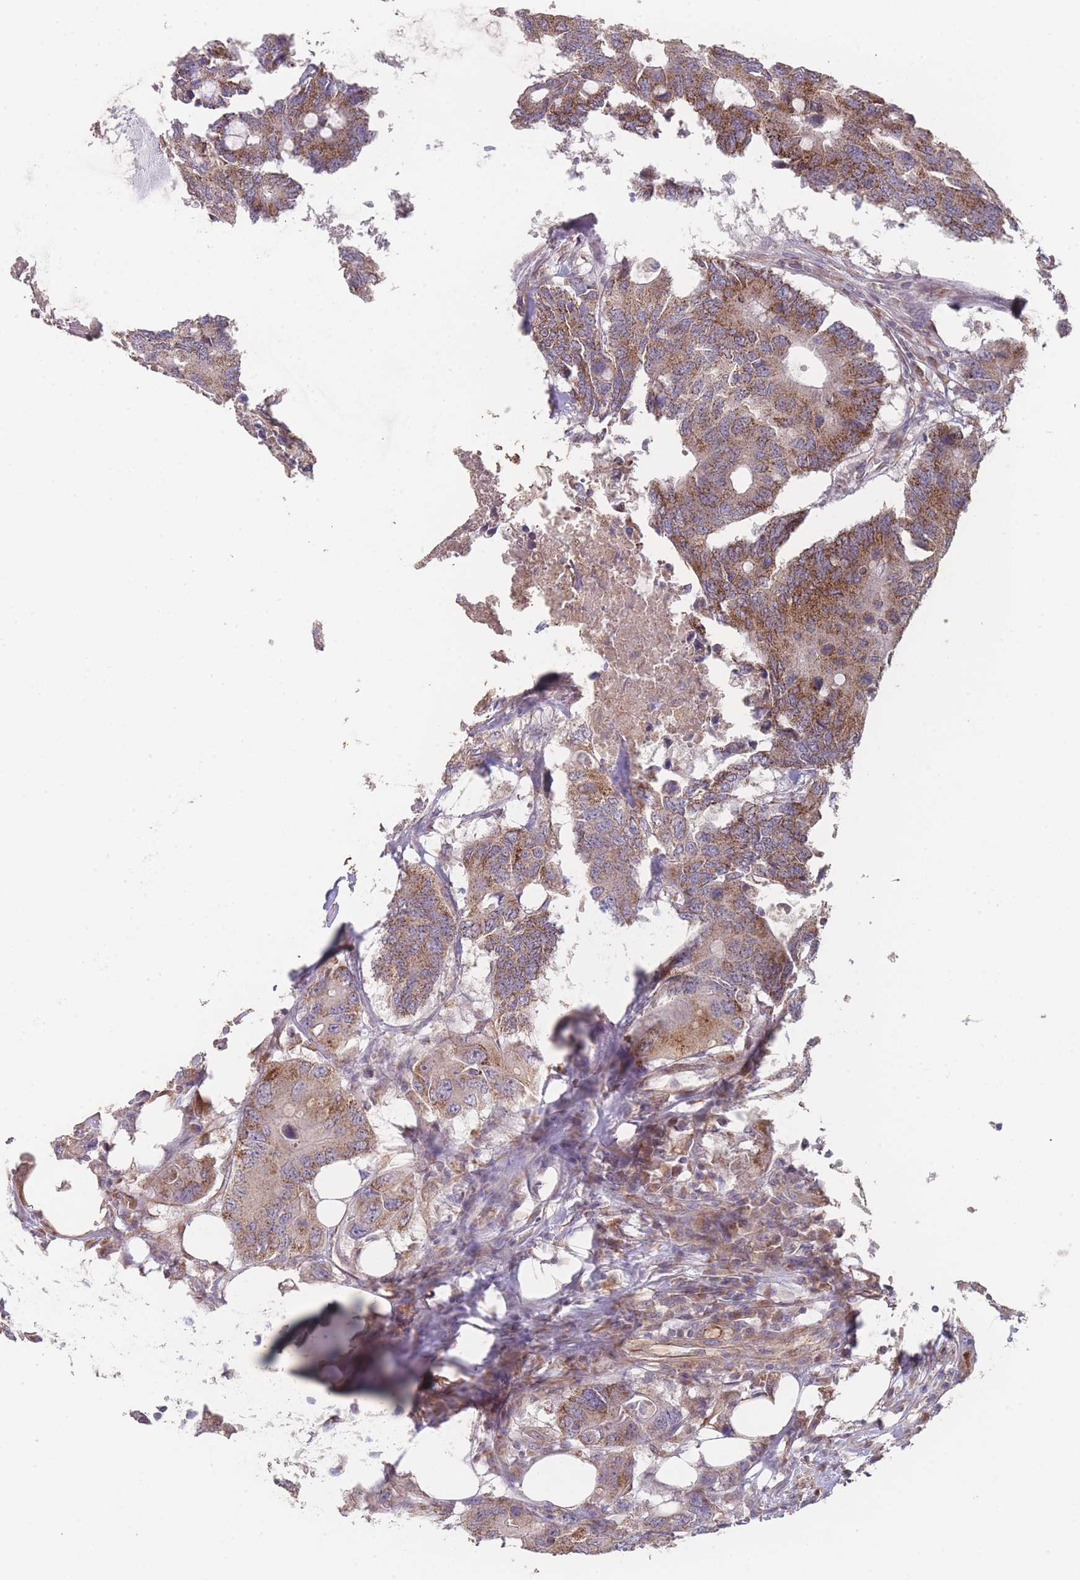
{"staining": {"intensity": "moderate", "quantity": ">75%", "location": "cytoplasmic/membranous"}, "tissue": "colorectal cancer", "cell_type": "Tumor cells", "image_type": "cancer", "snomed": [{"axis": "morphology", "description": "Adenocarcinoma, NOS"}, {"axis": "topography", "description": "Colon"}], "caption": "Adenocarcinoma (colorectal) tissue demonstrates moderate cytoplasmic/membranous expression in approximately >75% of tumor cells, visualized by immunohistochemistry. The protein of interest is shown in brown color, while the nuclei are stained blue.", "gene": "PXMP4", "patient": {"sex": "male", "age": 71}}